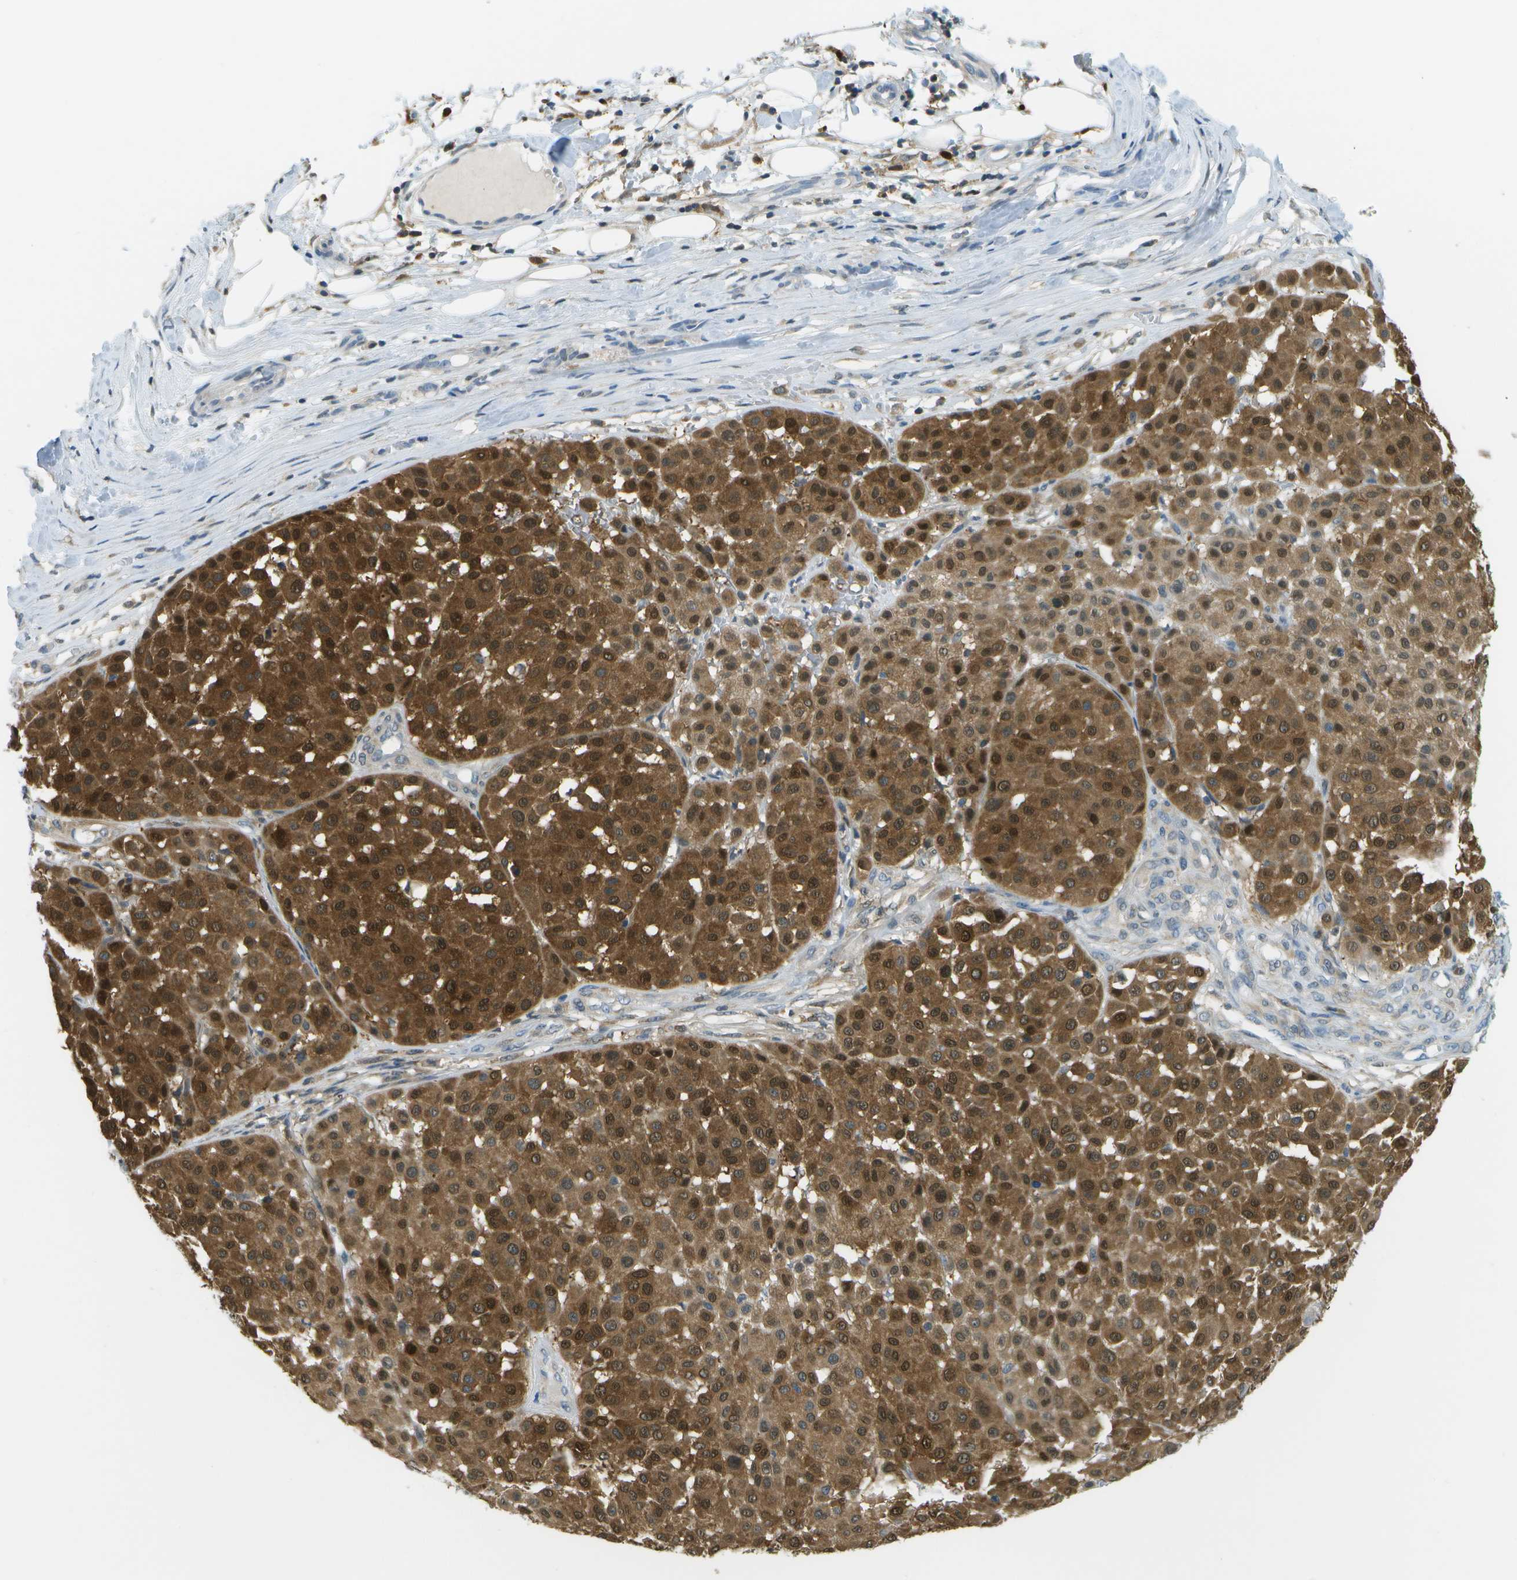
{"staining": {"intensity": "strong", "quantity": ">75%", "location": "cytoplasmic/membranous,nuclear"}, "tissue": "melanoma", "cell_type": "Tumor cells", "image_type": "cancer", "snomed": [{"axis": "morphology", "description": "Malignant melanoma, Metastatic site"}, {"axis": "topography", "description": "Soft tissue"}], "caption": "Malignant melanoma (metastatic site) stained with a brown dye demonstrates strong cytoplasmic/membranous and nuclear positive expression in about >75% of tumor cells.", "gene": "CDH23", "patient": {"sex": "male", "age": 41}}